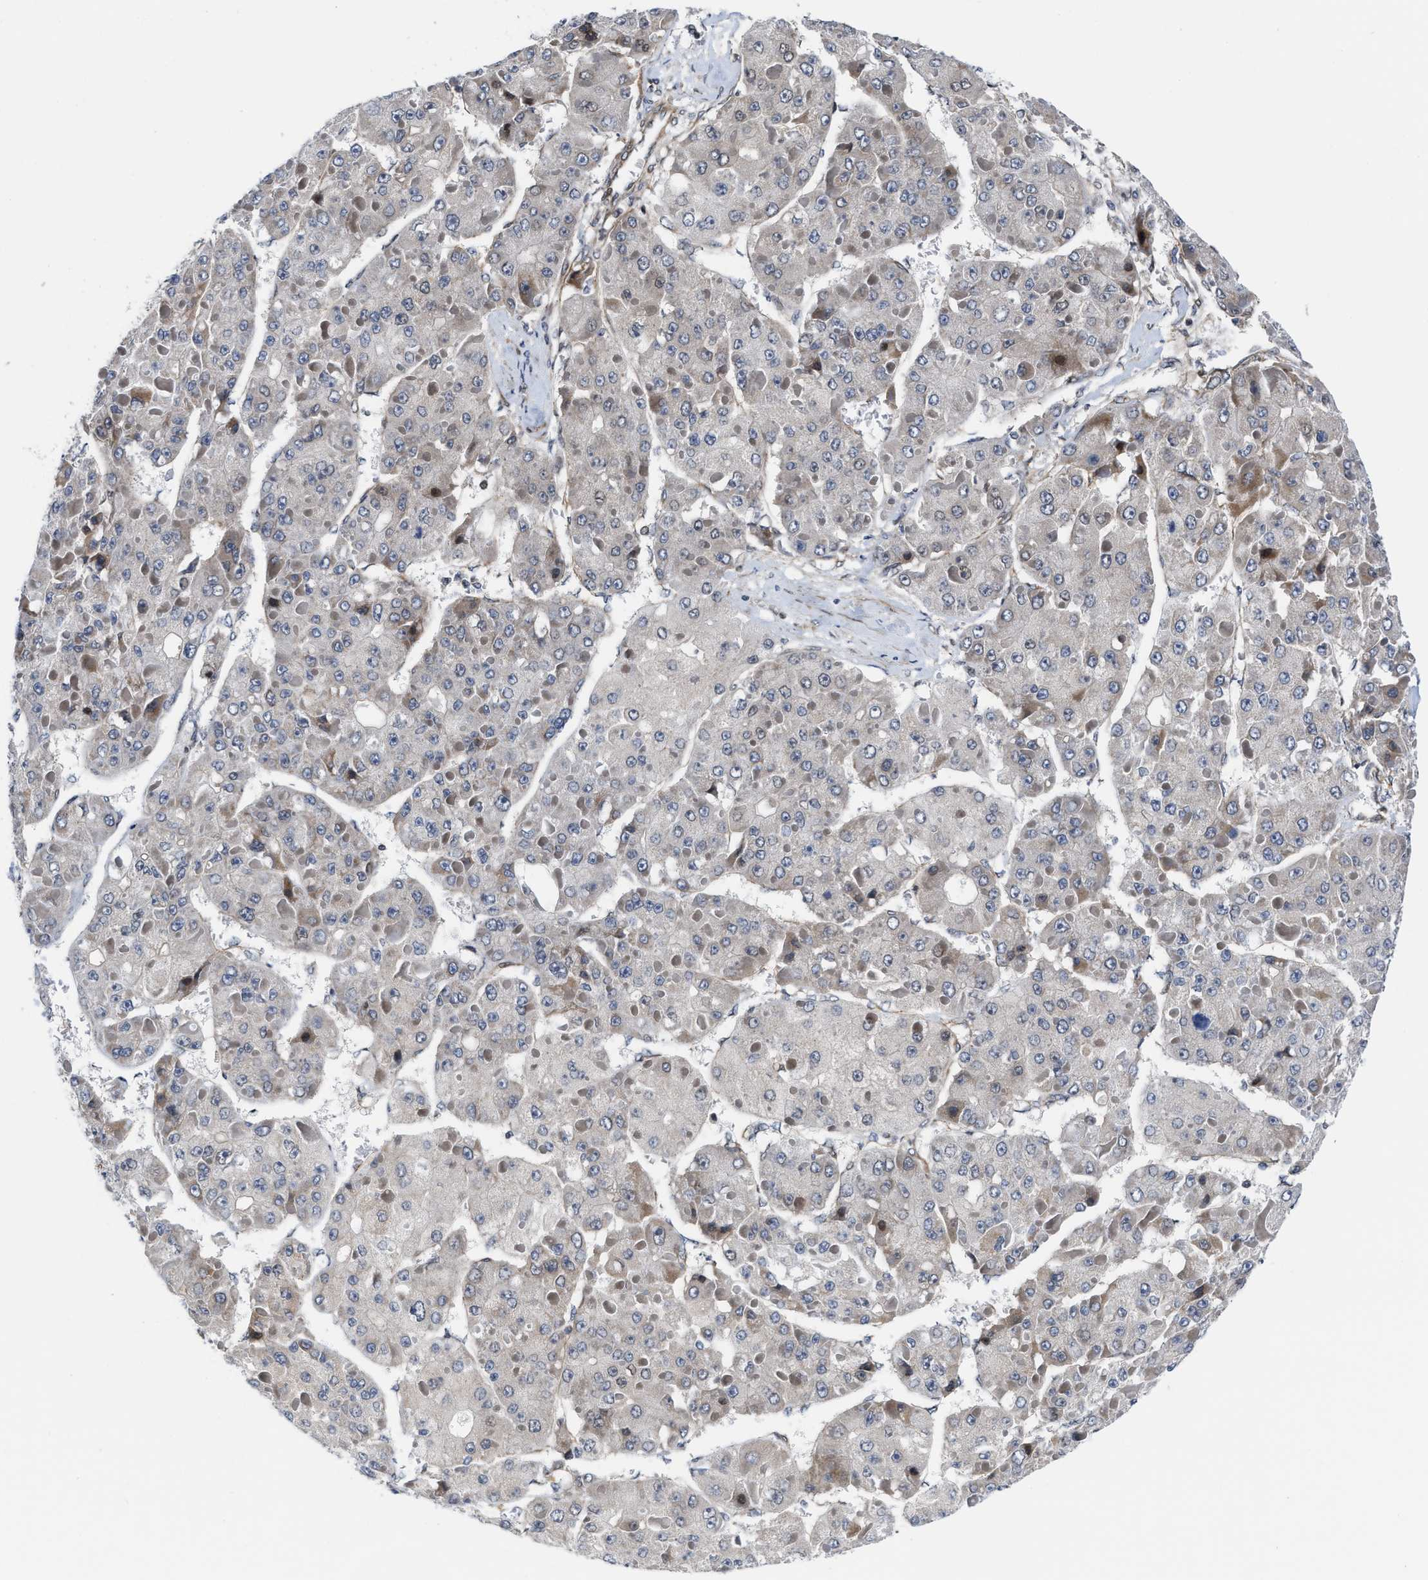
{"staining": {"intensity": "weak", "quantity": "<25%", "location": "cytoplasmic/membranous"}, "tissue": "liver cancer", "cell_type": "Tumor cells", "image_type": "cancer", "snomed": [{"axis": "morphology", "description": "Carcinoma, Hepatocellular, NOS"}, {"axis": "topography", "description": "Liver"}], "caption": "The image exhibits no staining of tumor cells in hepatocellular carcinoma (liver).", "gene": "TGFB1I1", "patient": {"sex": "female", "age": 73}}